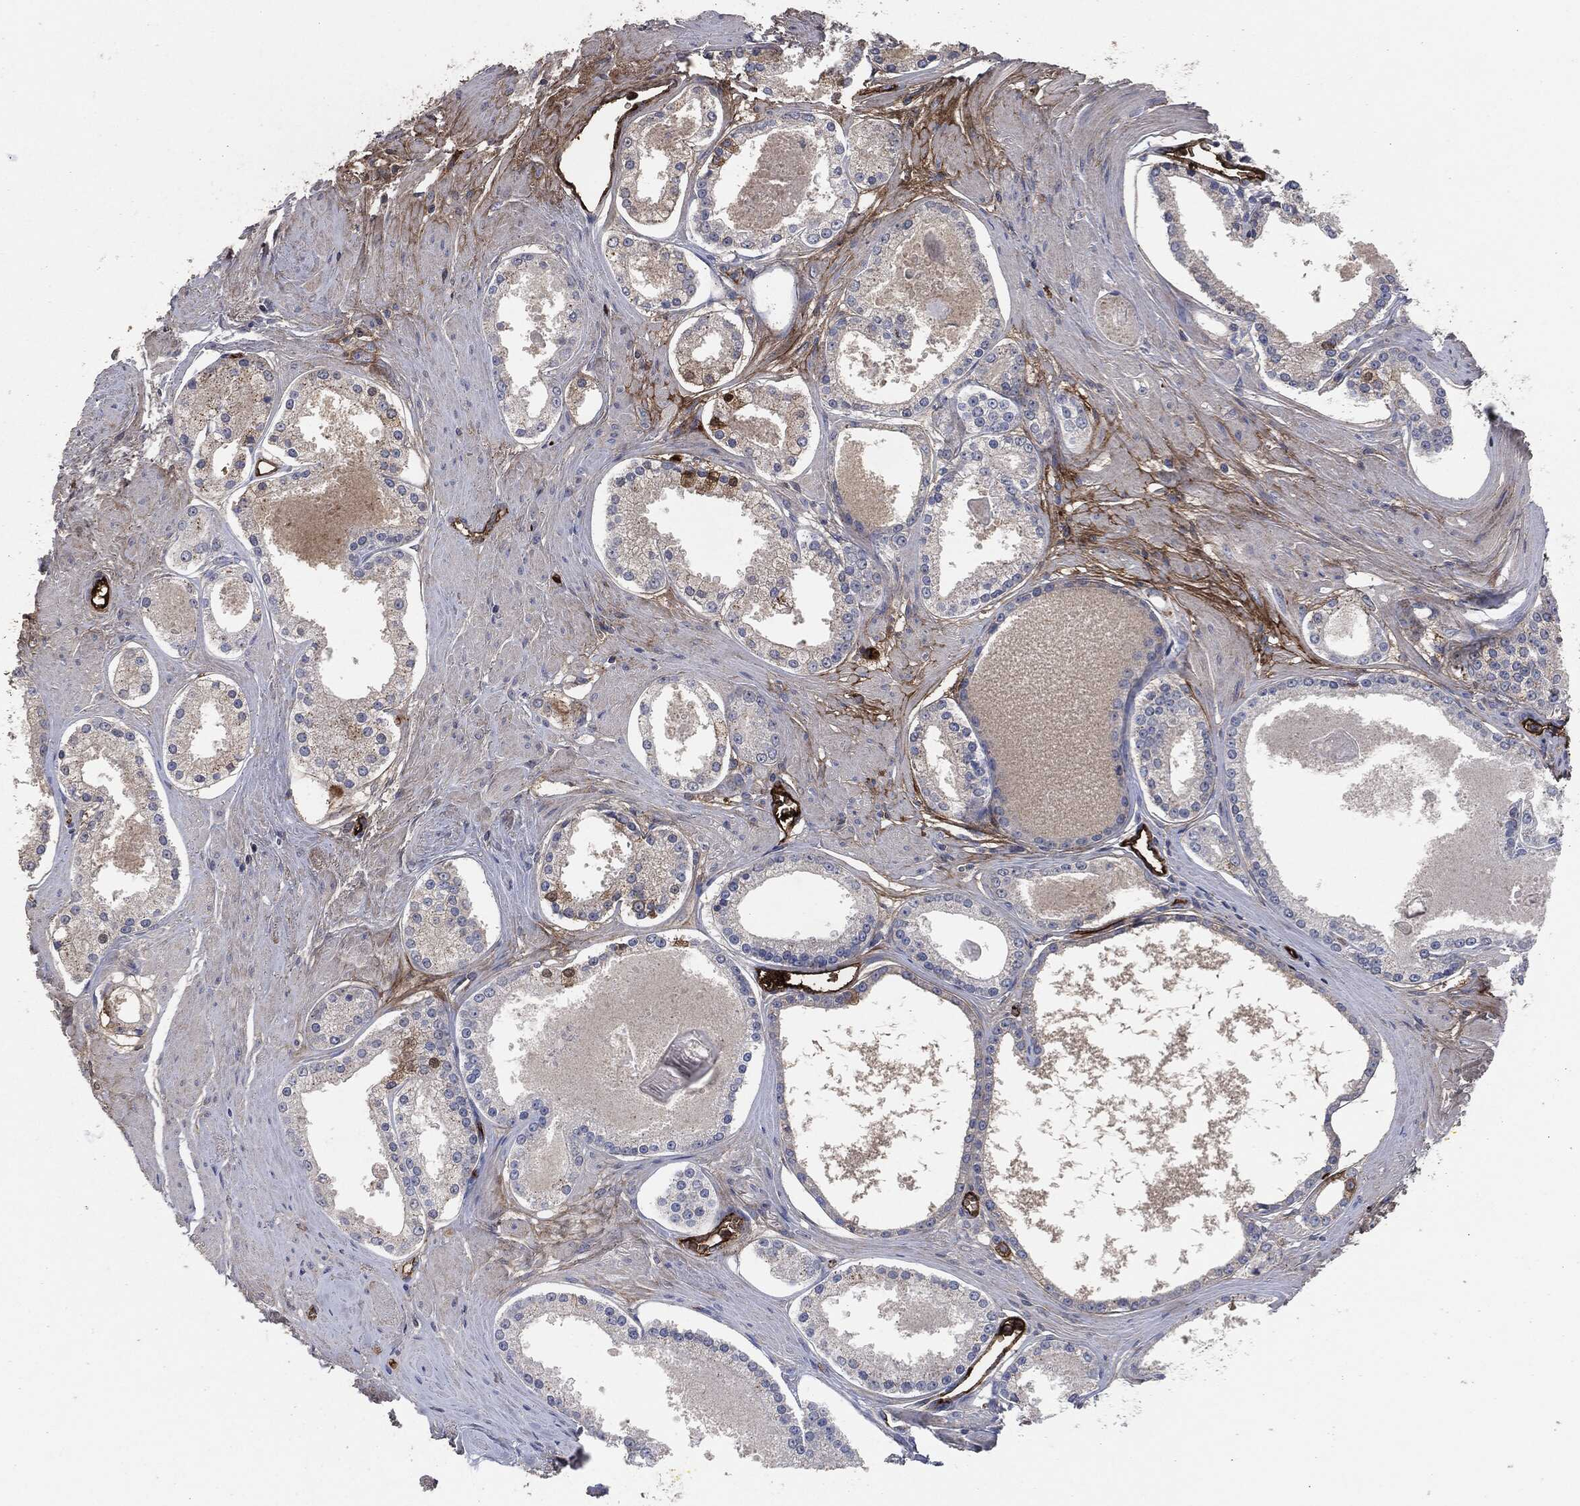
{"staining": {"intensity": "moderate", "quantity": "<25%", "location": "cytoplasmic/membranous"}, "tissue": "prostate cancer", "cell_type": "Tumor cells", "image_type": "cancer", "snomed": [{"axis": "morphology", "description": "Adenocarcinoma, NOS"}, {"axis": "topography", "description": "Prostate"}], "caption": "Brown immunohistochemical staining in human prostate cancer (adenocarcinoma) demonstrates moderate cytoplasmic/membranous expression in approximately <25% of tumor cells. Nuclei are stained in blue.", "gene": "APOB", "patient": {"sex": "male", "age": 61}}